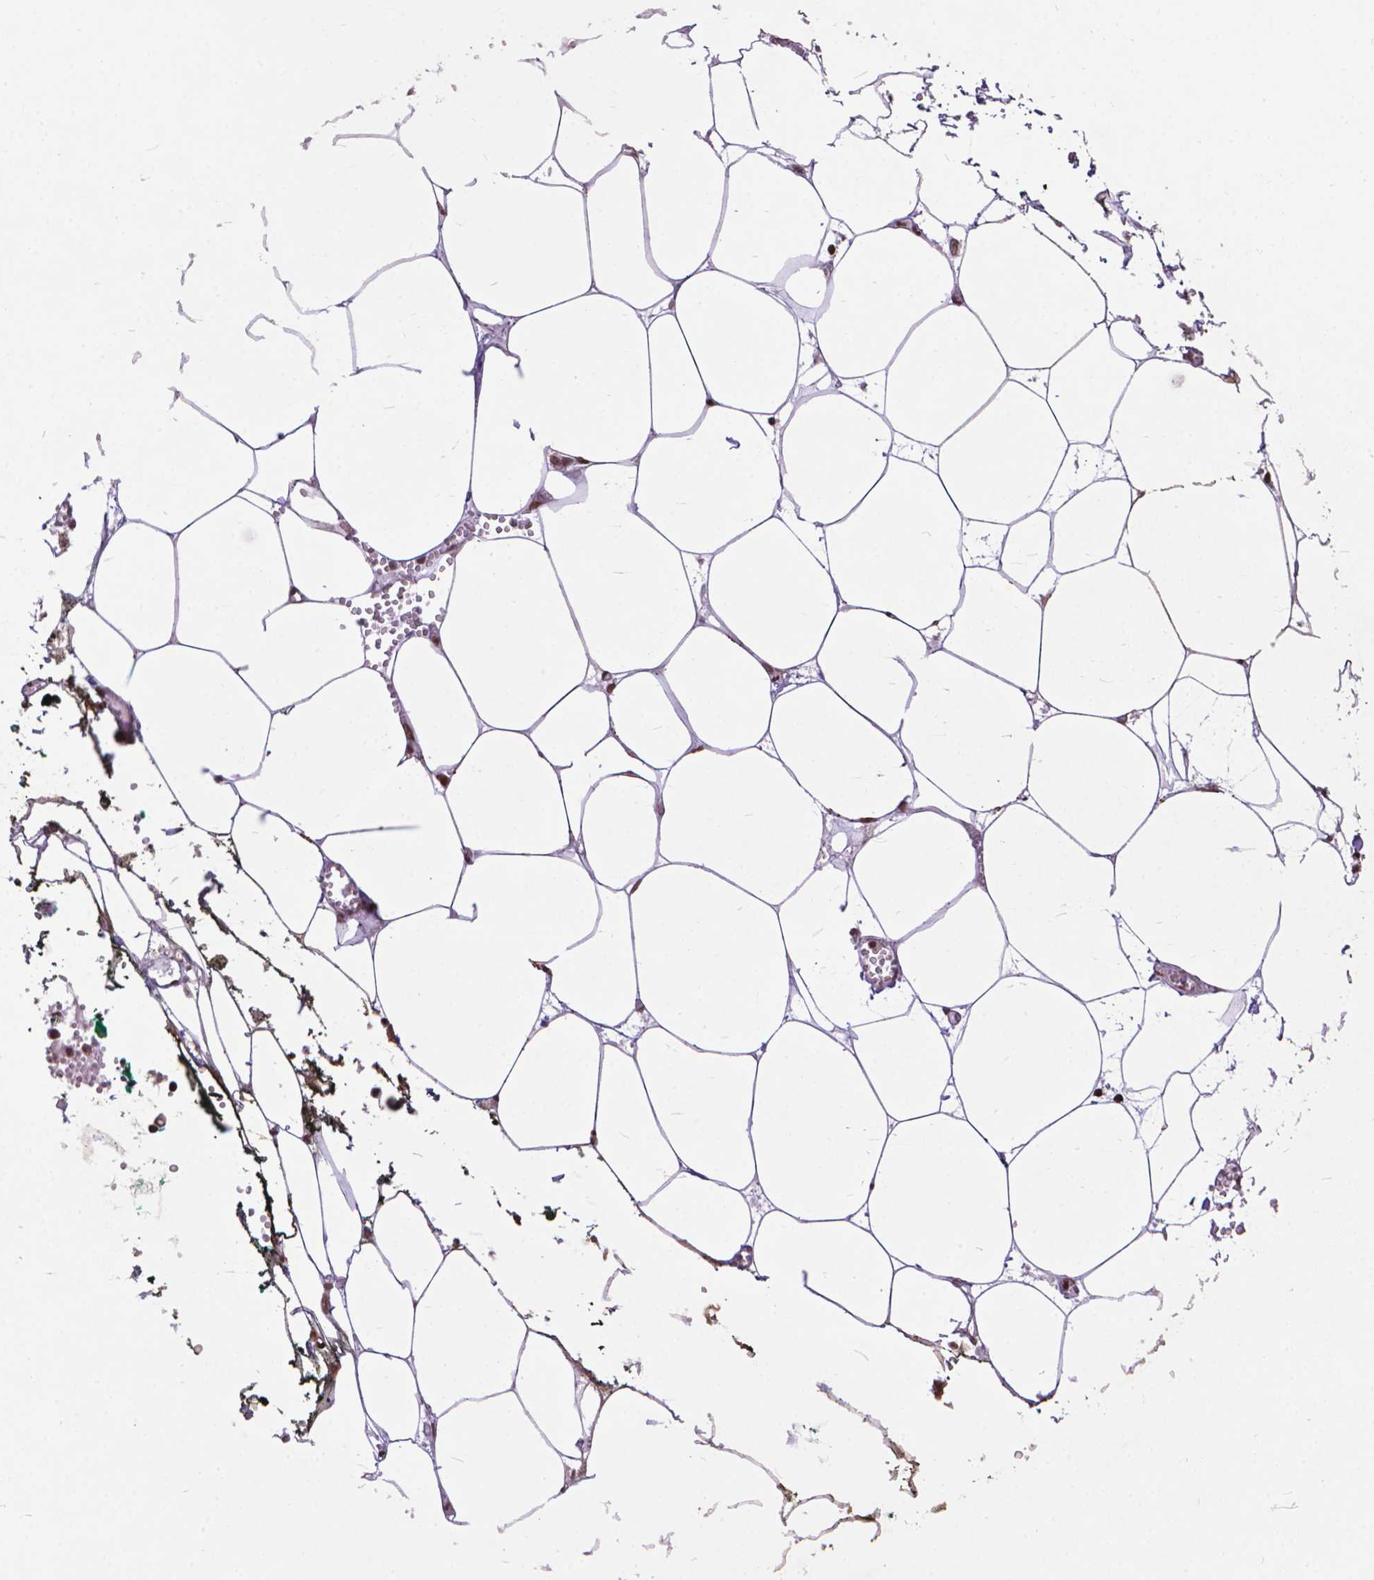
{"staining": {"intensity": "strong", "quantity": ">75%", "location": "nuclear"}, "tissue": "adipose tissue", "cell_type": "Adipocytes", "image_type": "normal", "snomed": [{"axis": "morphology", "description": "Normal tissue, NOS"}, {"axis": "topography", "description": "Adipose tissue"}, {"axis": "topography", "description": "Pancreas"}, {"axis": "topography", "description": "Peripheral nerve tissue"}], "caption": "Immunohistochemical staining of benign human adipose tissue shows high levels of strong nuclear expression in about >75% of adipocytes. (IHC, brightfield microscopy, high magnification).", "gene": "AMER1", "patient": {"sex": "female", "age": 58}}